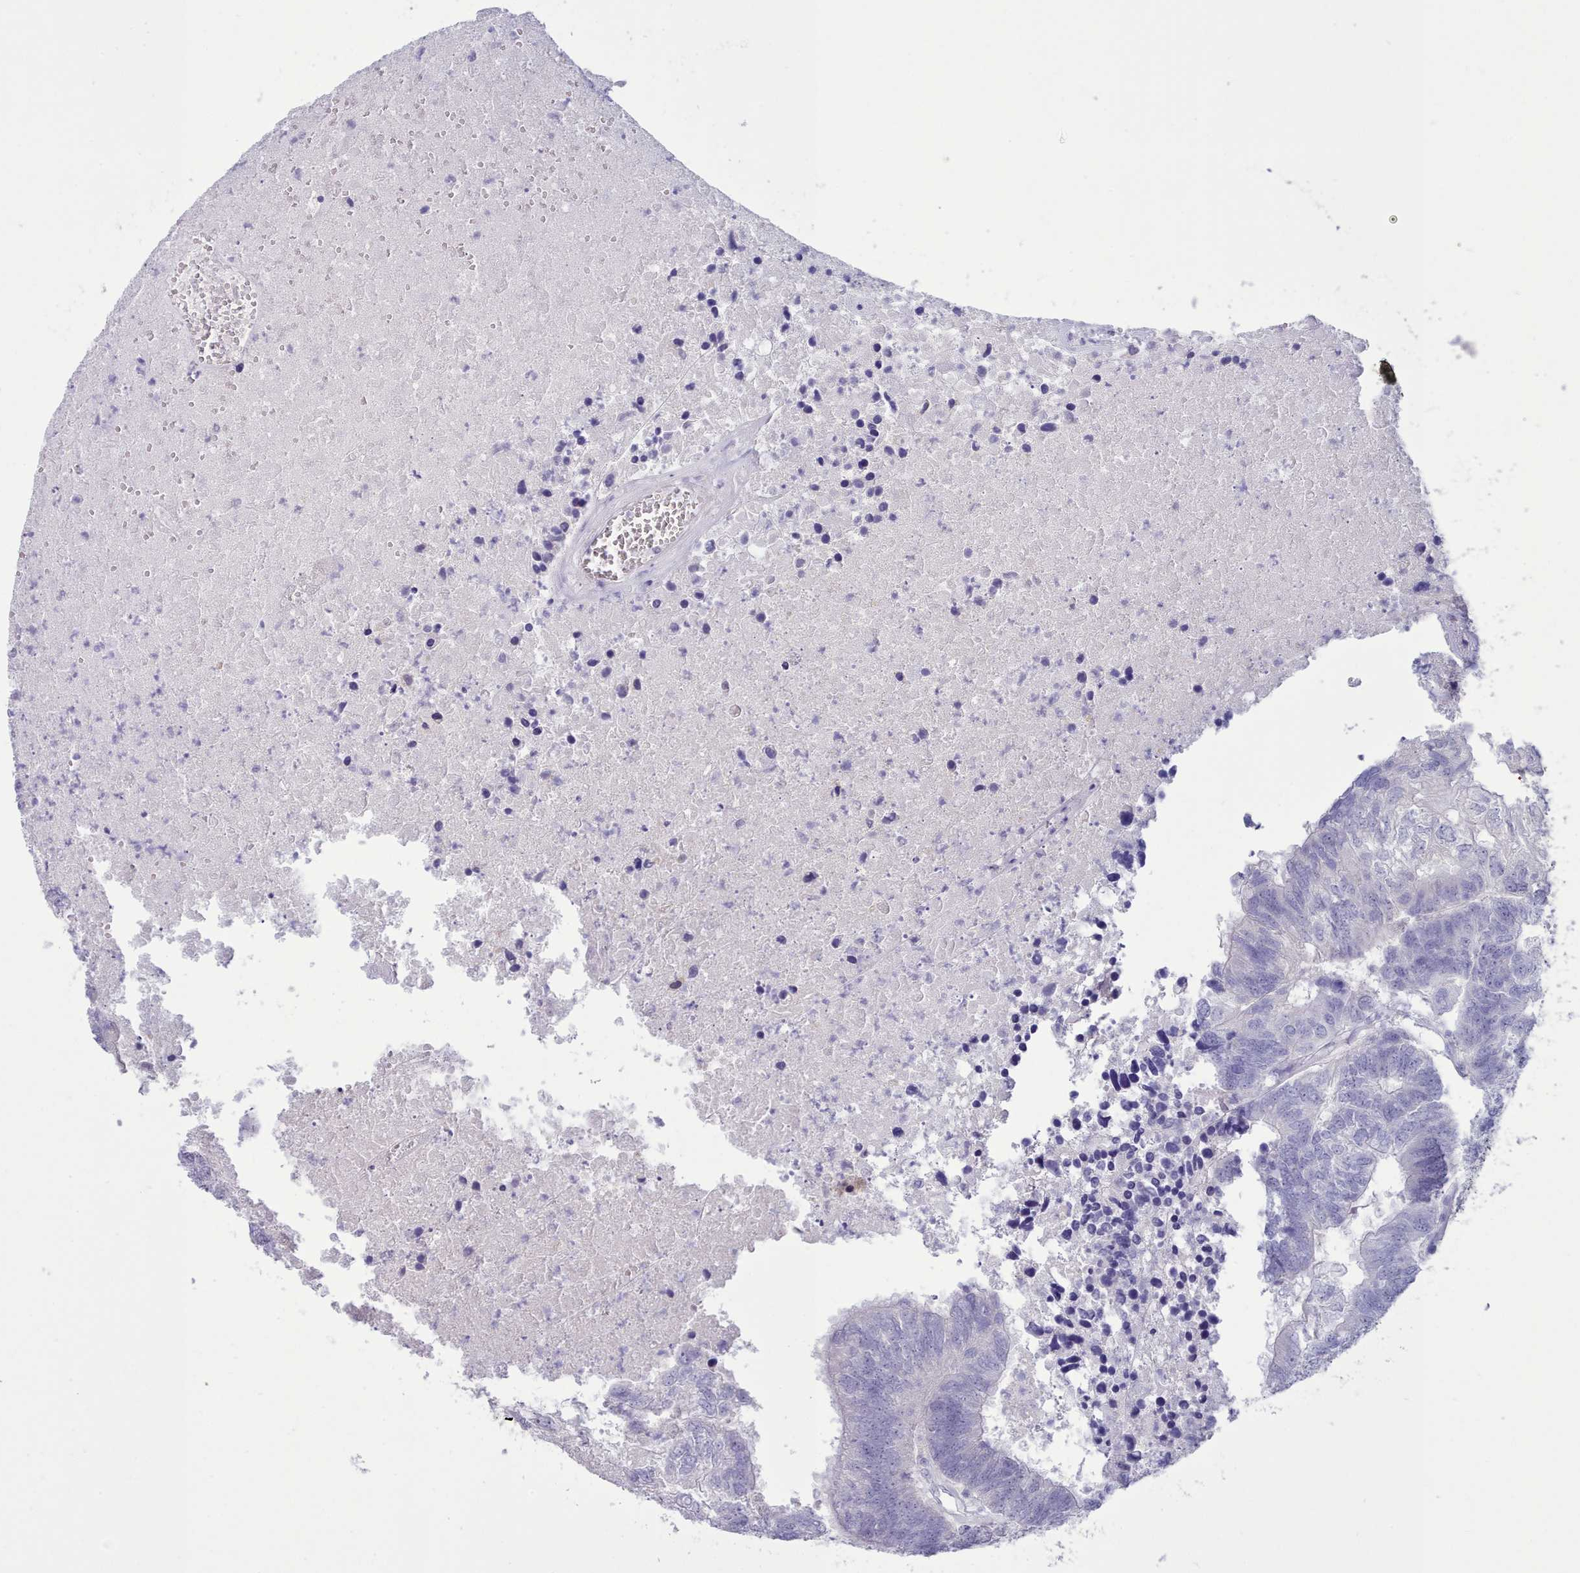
{"staining": {"intensity": "negative", "quantity": "none", "location": "none"}, "tissue": "colorectal cancer", "cell_type": "Tumor cells", "image_type": "cancer", "snomed": [{"axis": "morphology", "description": "Adenocarcinoma, NOS"}, {"axis": "topography", "description": "Colon"}], "caption": "Image shows no protein staining in tumor cells of colorectal cancer tissue.", "gene": "TMEM253", "patient": {"sex": "female", "age": 48}}